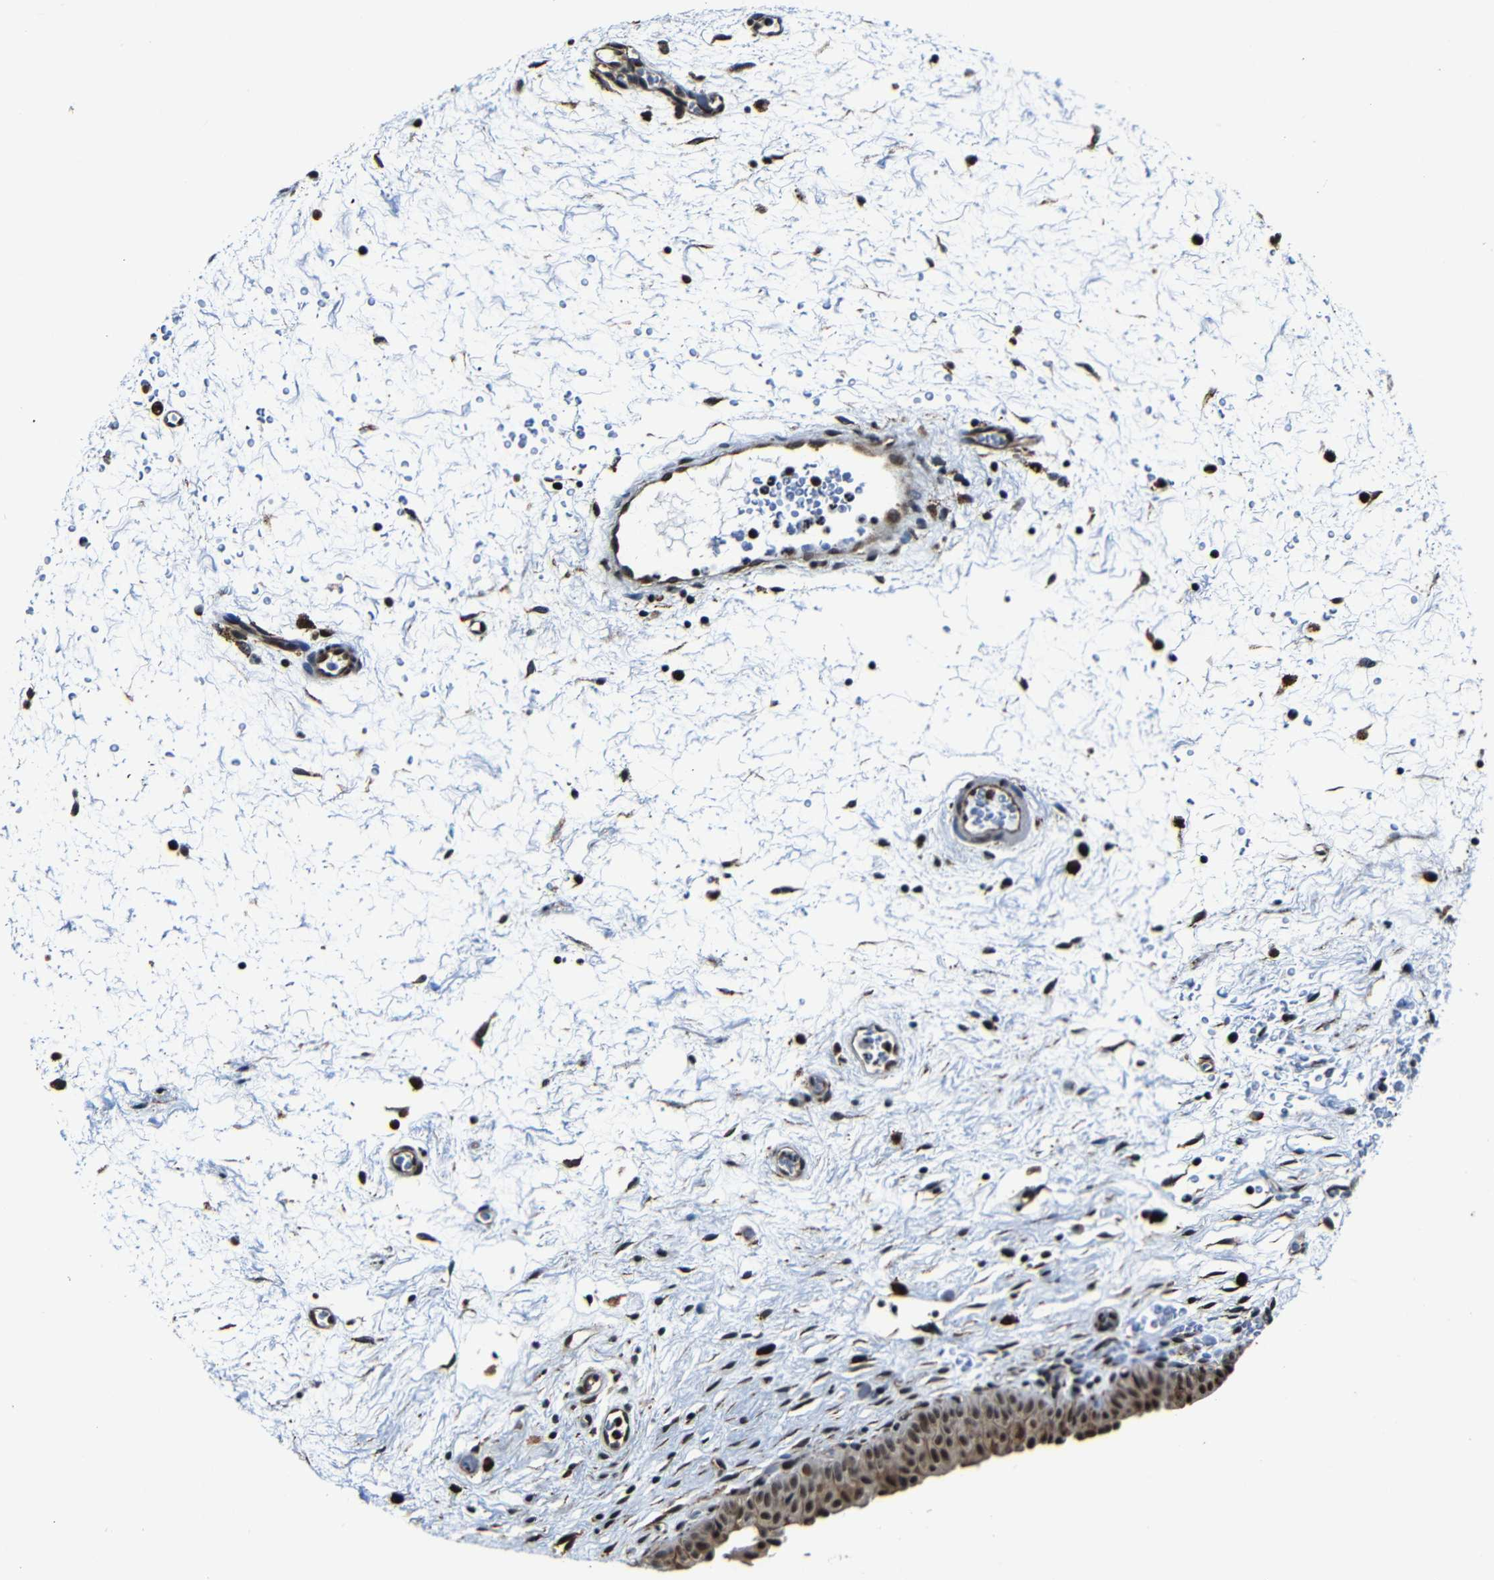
{"staining": {"intensity": "moderate", "quantity": "25%-75%", "location": "cytoplasmic/membranous,nuclear"}, "tissue": "urinary bladder", "cell_type": "Urothelial cells", "image_type": "normal", "snomed": [{"axis": "morphology", "description": "Normal tissue, NOS"}, {"axis": "topography", "description": "Urinary bladder"}], "caption": "Urinary bladder stained with immunohistochemistry exhibits moderate cytoplasmic/membranous,nuclear positivity in approximately 25%-75% of urothelial cells. The staining was performed using DAB, with brown indicating positive protein expression. Nuclei are stained blue with hematoxylin.", "gene": "NCBP3", "patient": {"sex": "male", "age": 46}}